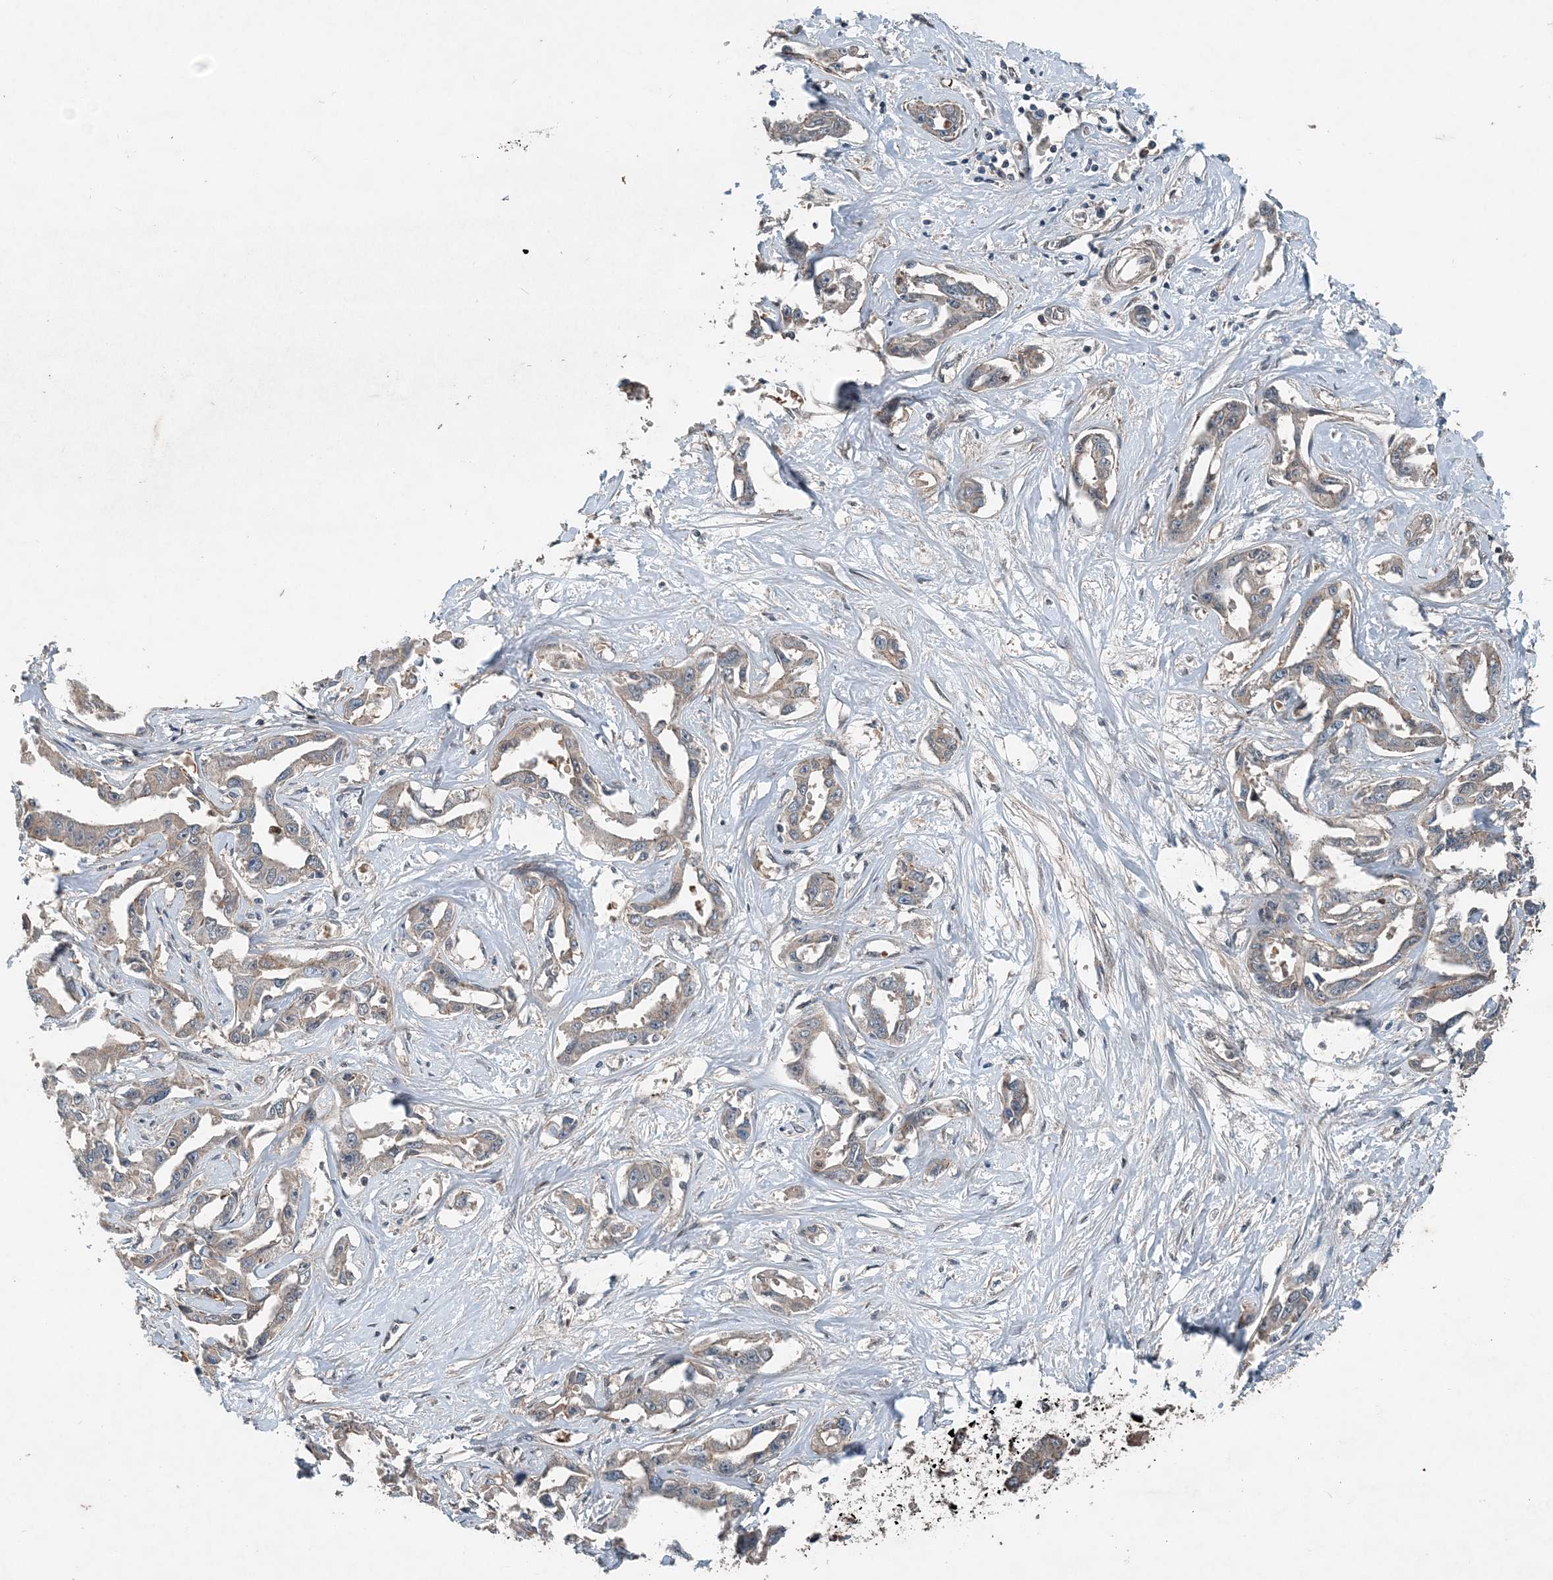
{"staining": {"intensity": "weak", "quantity": "<25%", "location": "cytoplasmic/membranous"}, "tissue": "liver cancer", "cell_type": "Tumor cells", "image_type": "cancer", "snomed": [{"axis": "morphology", "description": "Cholangiocarcinoma"}, {"axis": "topography", "description": "Liver"}], "caption": "A high-resolution image shows IHC staining of liver cancer (cholangiocarcinoma), which displays no significant expression in tumor cells.", "gene": "SMPD3", "patient": {"sex": "male", "age": 59}}